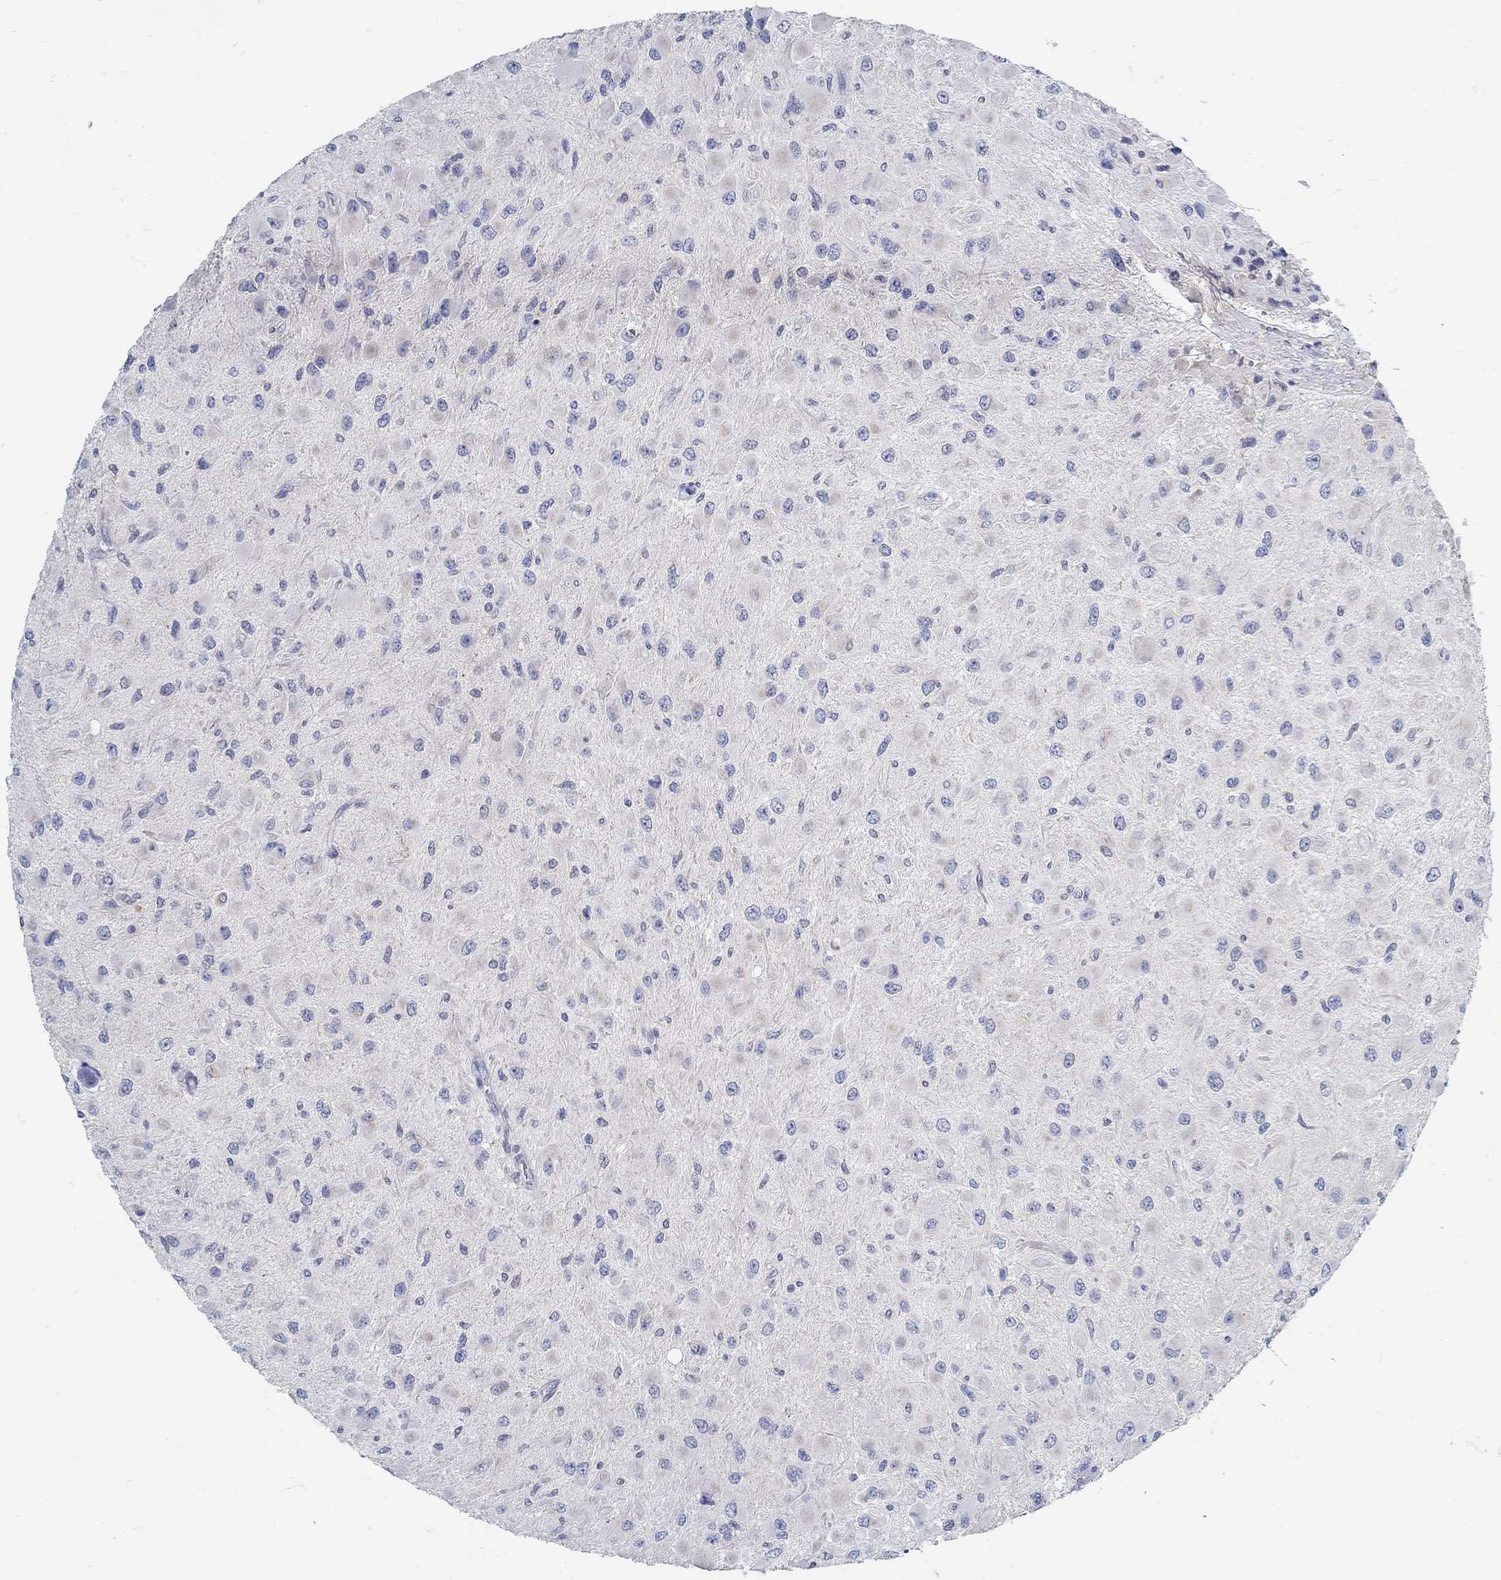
{"staining": {"intensity": "negative", "quantity": "none", "location": "none"}, "tissue": "glioma", "cell_type": "Tumor cells", "image_type": "cancer", "snomed": [{"axis": "morphology", "description": "Glioma, malignant, High grade"}, {"axis": "topography", "description": "Cerebral cortex"}], "caption": "Glioma stained for a protein using immunohistochemistry (IHC) exhibits no positivity tumor cells.", "gene": "ZFAND4", "patient": {"sex": "male", "age": 35}}